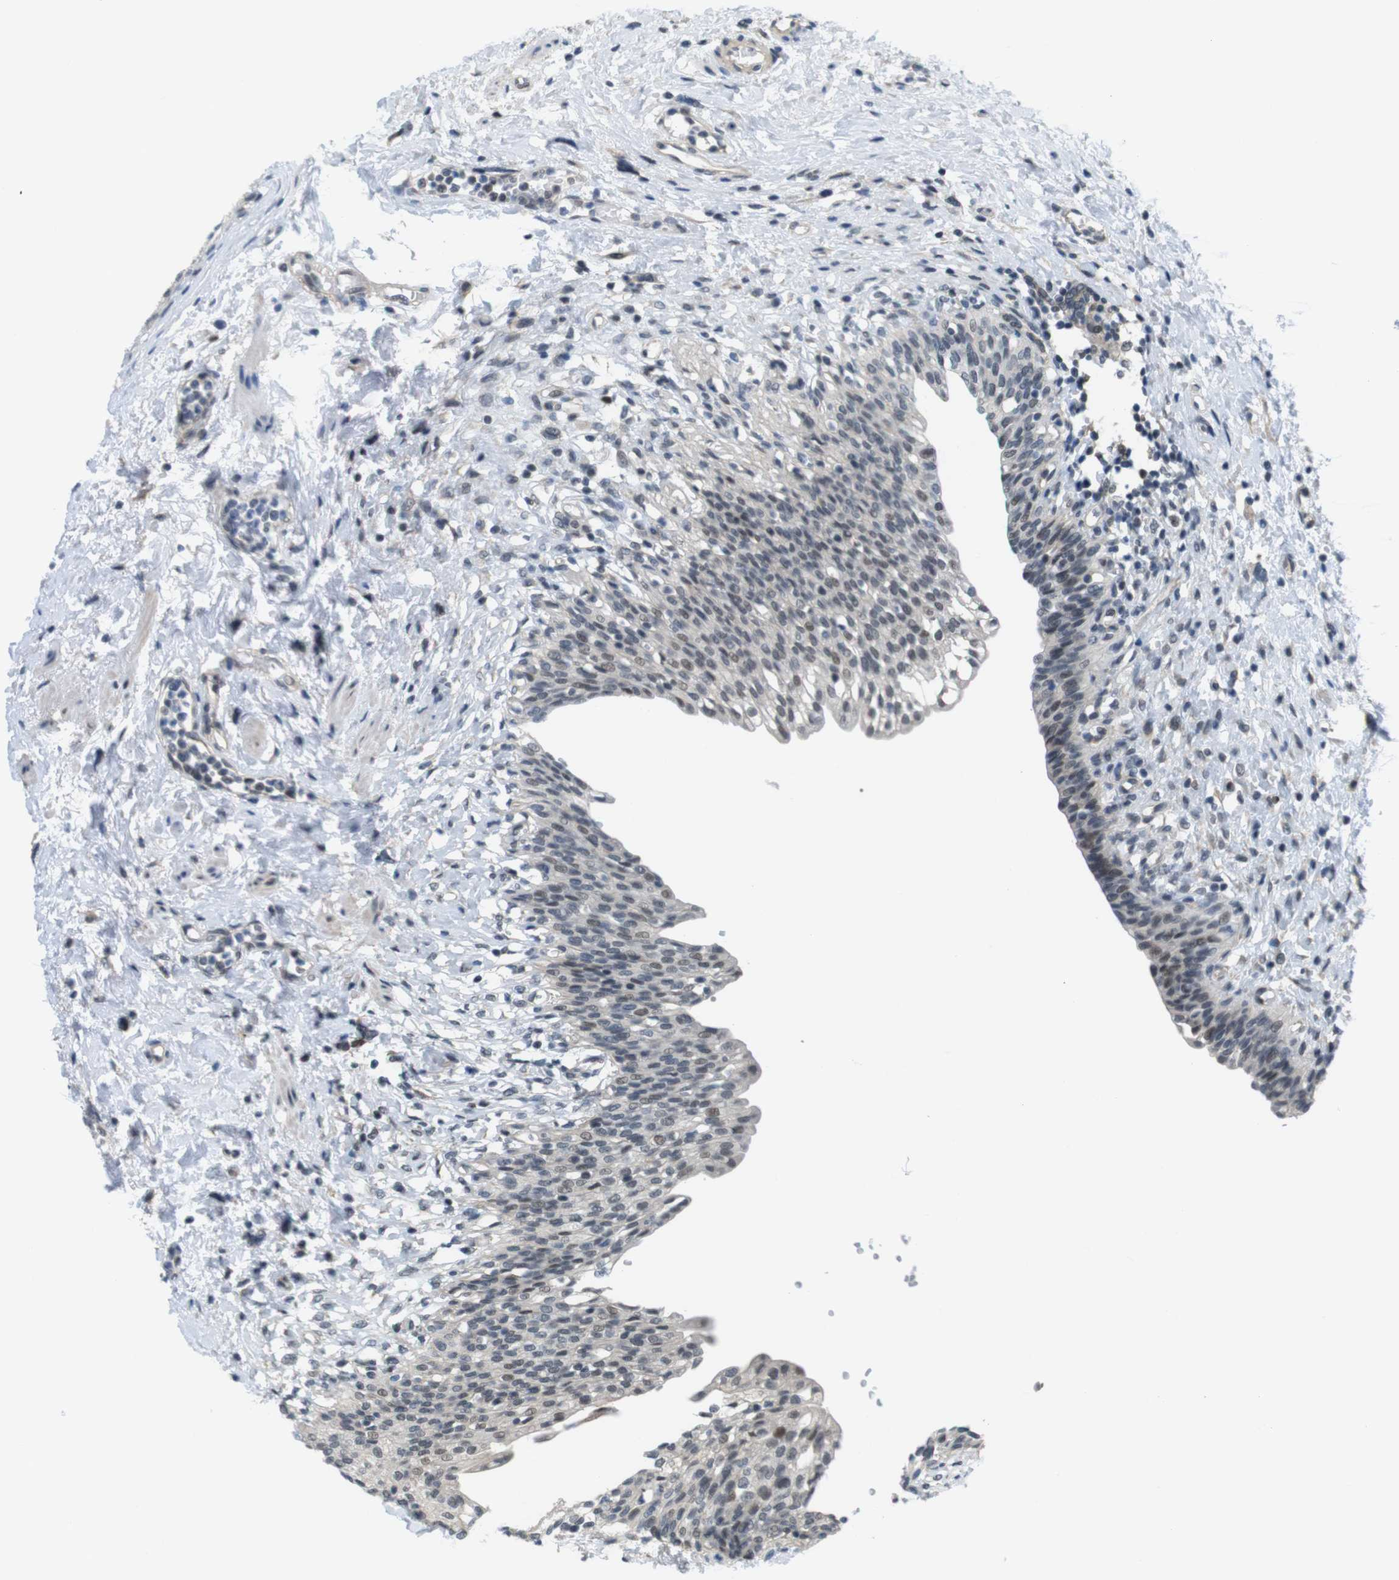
{"staining": {"intensity": "weak", "quantity": "<25%", "location": "cytoplasmic/membranous,nuclear"}, "tissue": "urinary bladder", "cell_type": "Urothelial cells", "image_type": "normal", "snomed": [{"axis": "morphology", "description": "Normal tissue, NOS"}, {"axis": "topography", "description": "Urinary bladder"}], "caption": "A high-resolution histopathology image shows immunohistochemistry (IHC) staining of benign urinary bladder, which shows no significant expression in urothelial cells. The staining was performed using DAB (3,3'-diaminobenzidine) to visualize the protein expression in brown, while the nuclei were stained in blue with hematoxylin (Magnification: 20x).", "gene": "SMCO2", "patient": {"sex": "male", "age": 55}}